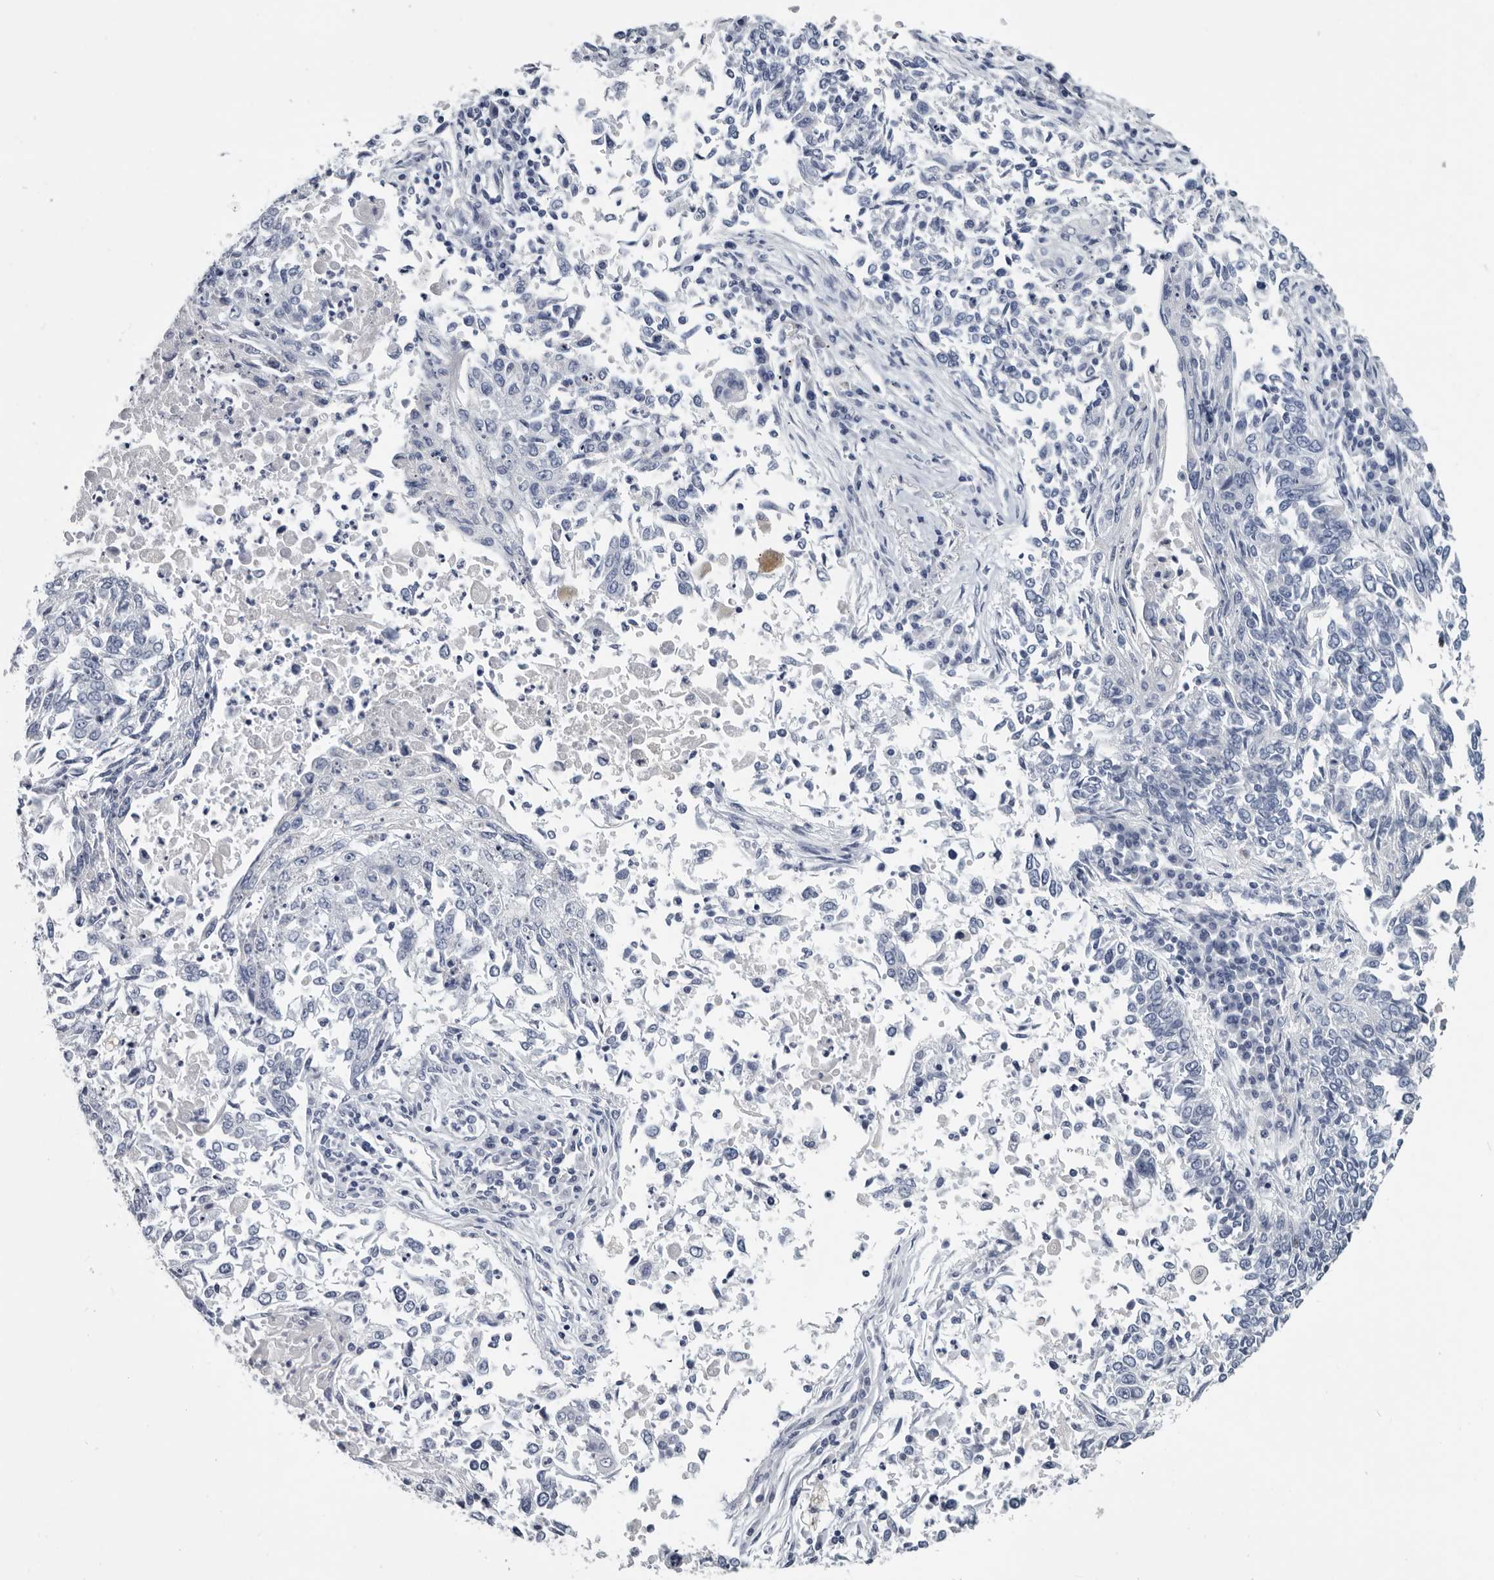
{"staining": {"intensity": "negative", "quantity": "none", "location": "none"}, "tissue": "lung cancer", "cell_type": "Tumor cells", "image_type": "cancer", "snomed": [{"axis": "morphology", "description": "Normal tissue, NOS"}, {"axis": "morphology", "description": "Squamous cell carcinoma, NOS"}, {"axis": "topography", "description": "Cartilage tissue"}, {"axis": "topography", "description": "Bronchus"}, {"axis": "topography", "description": "Lung"}, {"axis": "topography", "description": "Peripheral nerve tissue"}], "caption": "IHC histopathology image of lung cancer stained for a protein (brown), which displays no staining in tumor cells. (Immunohistochemistry, brightfield microscopy, high magnification).", "gene": "WRAP73", "patient": {"sex": "female", "age": 49}}